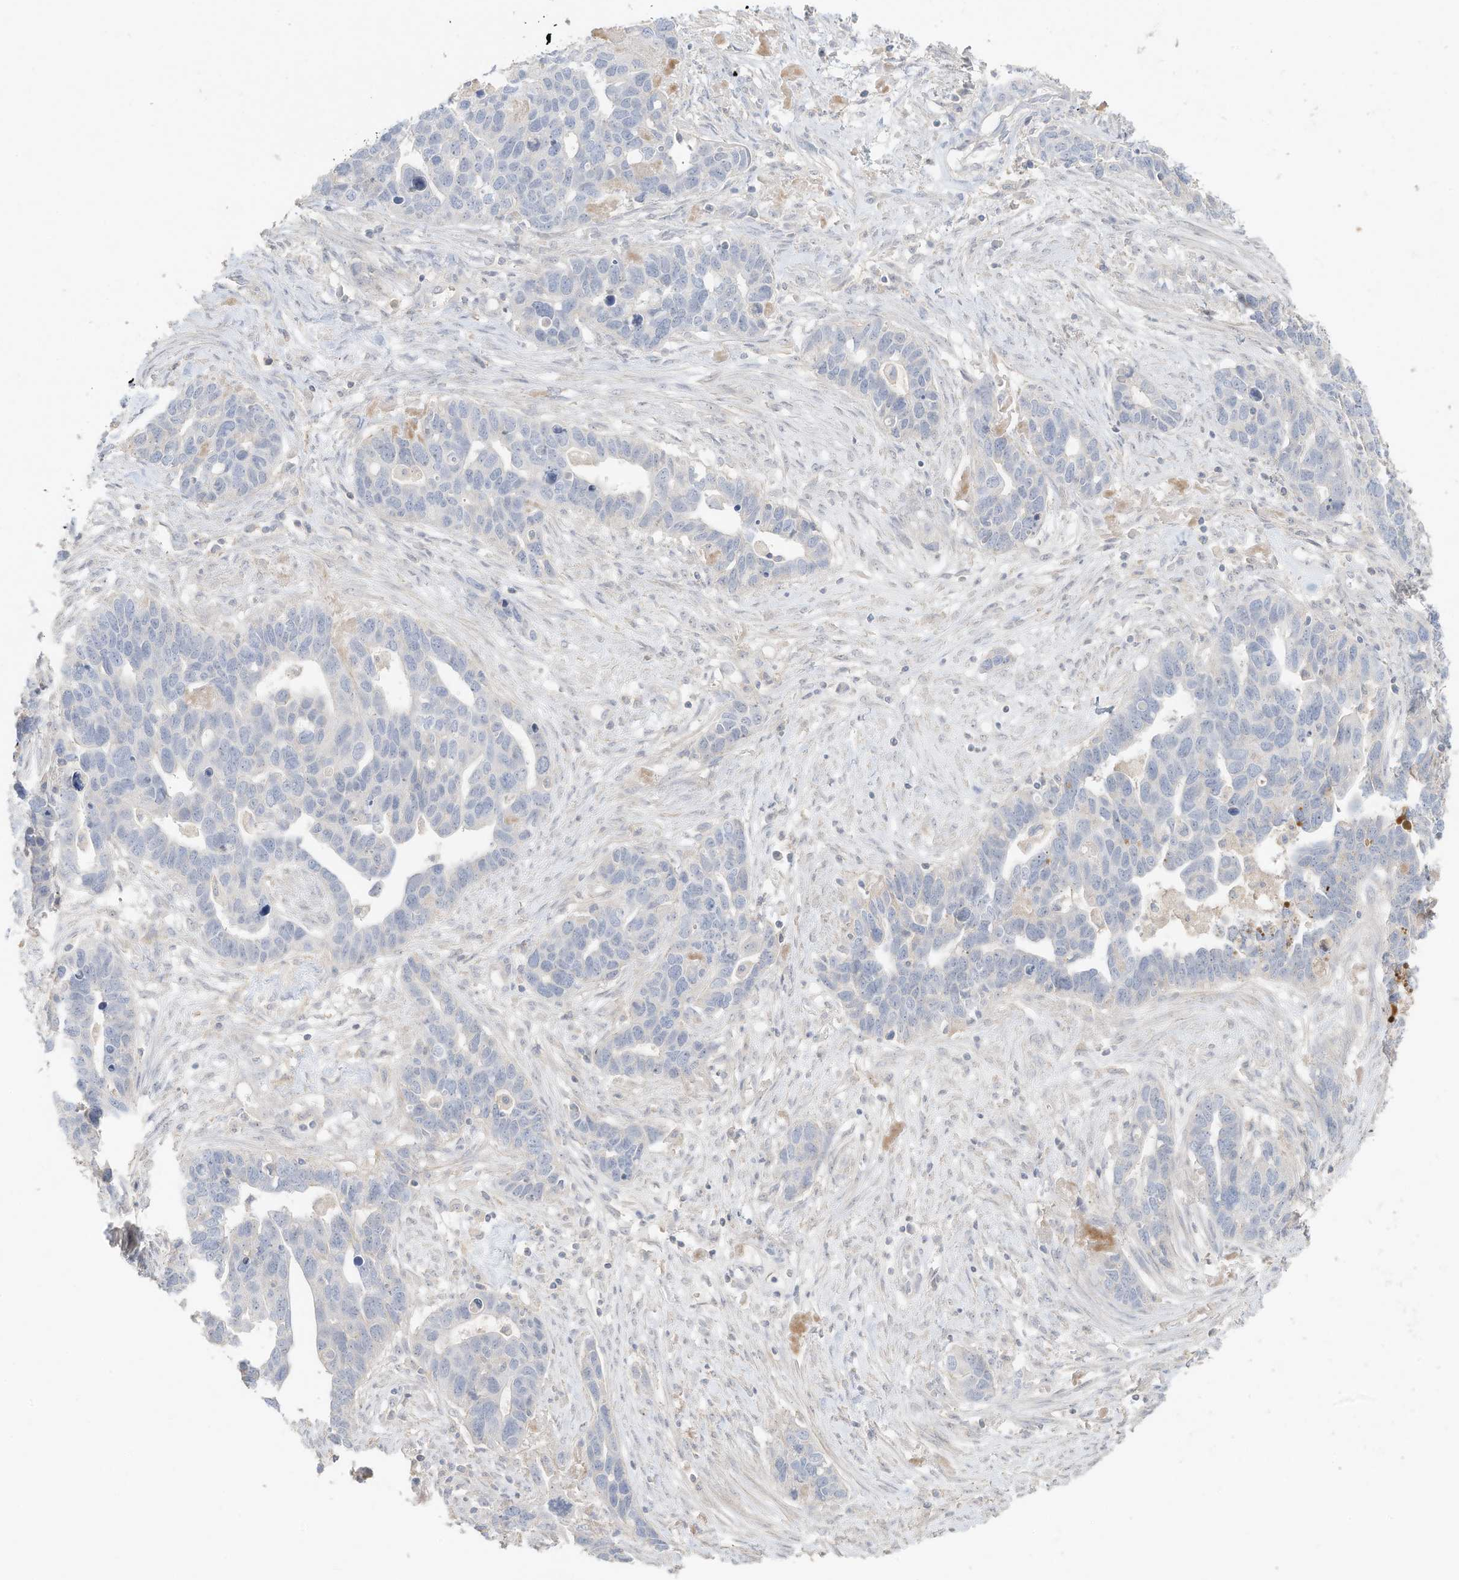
{"staining": {"intensity": "negative", "quantity": "none", "location": "none"}, "tissue": "ovarian cancer", "cell_type": "Tumor cells", "image_type": "cancer", "snomed": [{"axis": "morphology", "description": "Cystadenocarcinoma, serous, NOS"}, {"axis": "topography", "description": "Ovary"}], "caption": "Tumor cells show no significant protein staining in ovarian cancer.", "gene": "ZBTB41", "patient": {"sex": "female", "age": 54}}